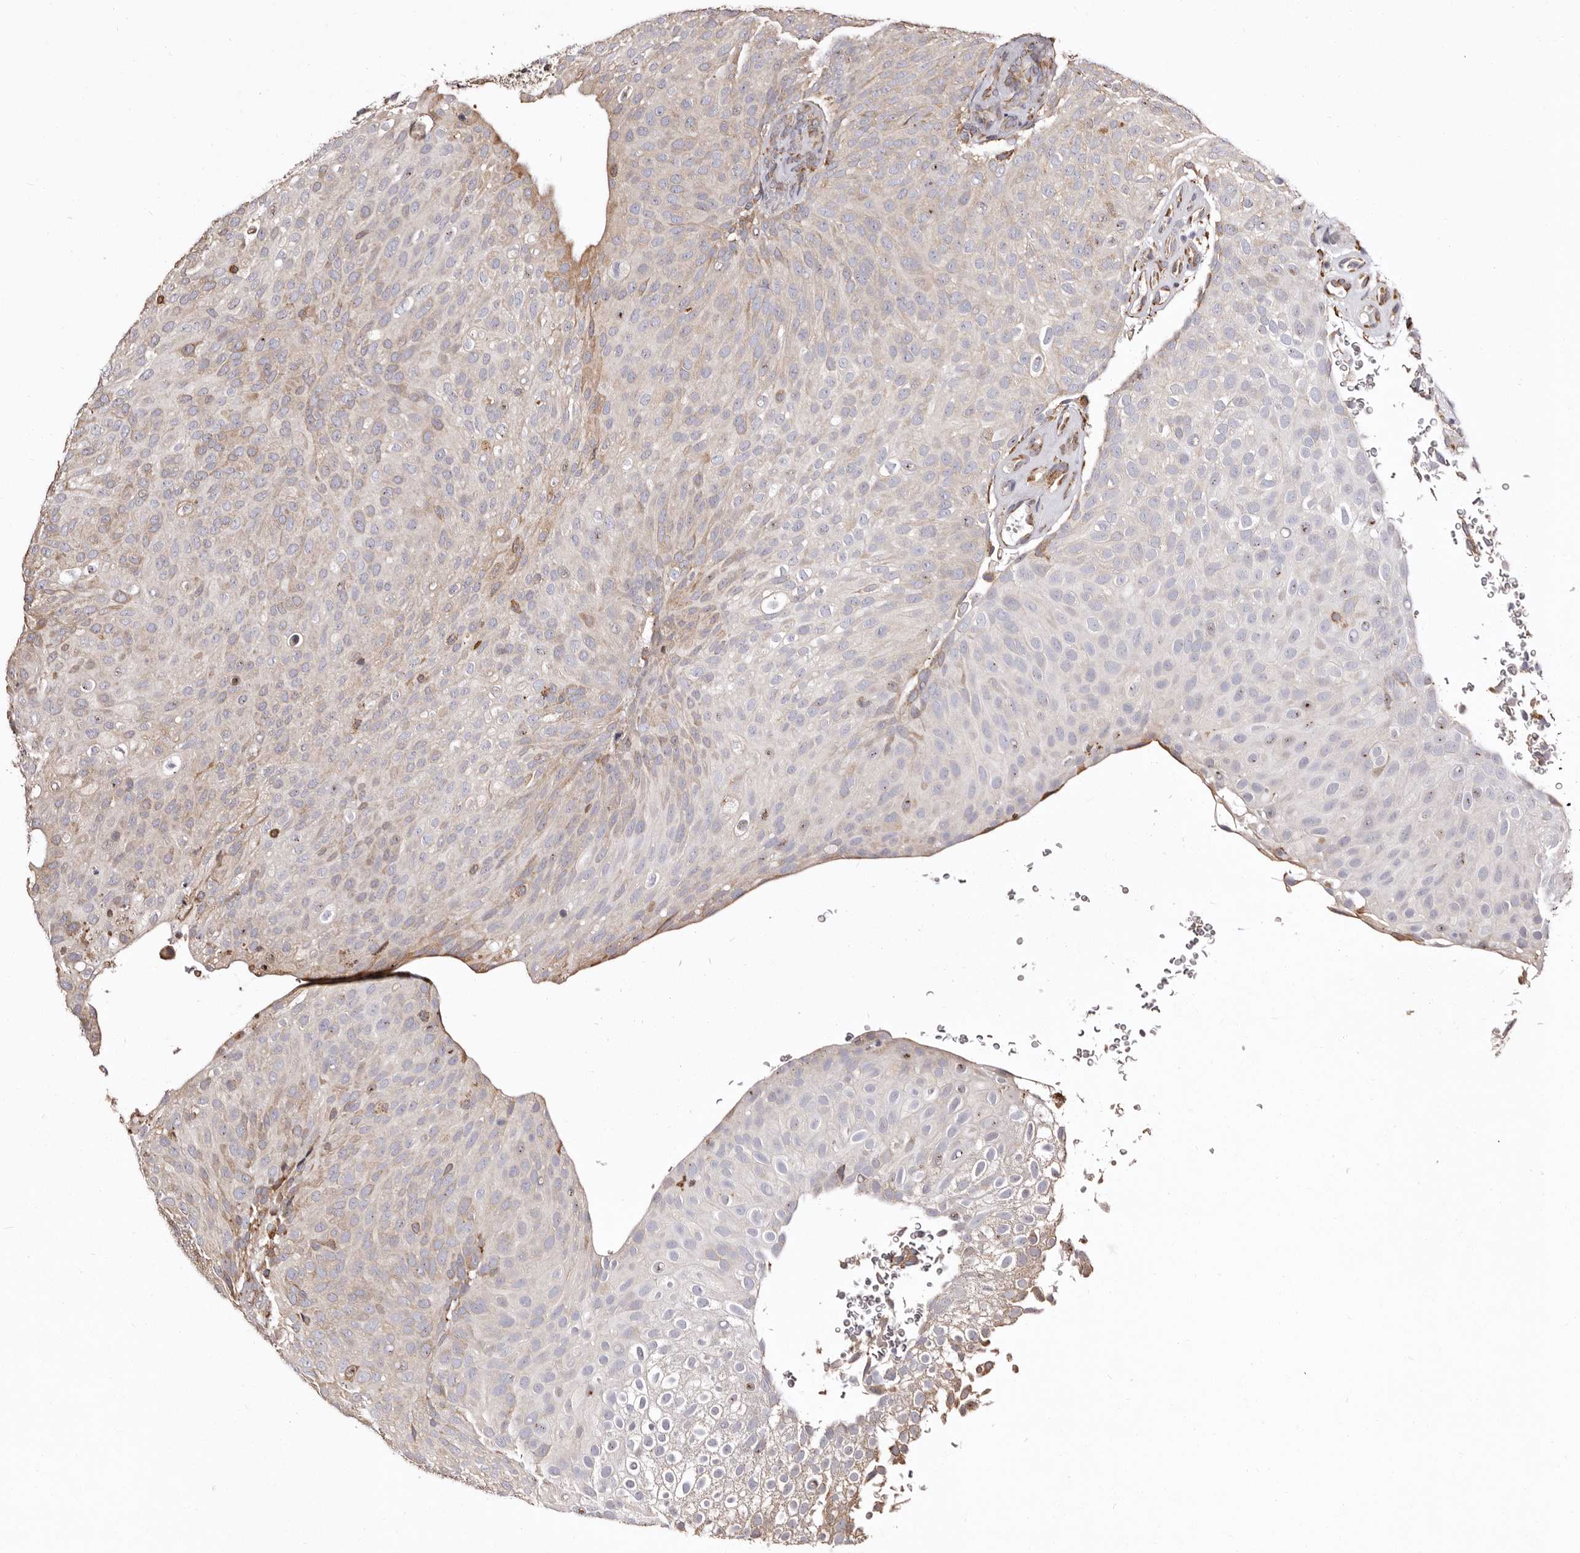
{"staining": {"intensity": "weak", "quantity": "25%-75%", "location": "cytoplasmic/membranous"}, "tissue": "urothelial cancer", "cell_type": "Tumor cells", "image_type": "cancer", "snomed": [{"axis": "morphology", "description": "Urothelial carcinoma, Low grade"}, {"axis": "topography", "description": "Urinary bladder"}], "caption": "This photomicrograph shows immunohistochemistry staining of human urothelial cancer, with low weak cytoplasmic/membranous staining in about 25%-75% of tumor cells.", "gene": "ACBD6", "patient": {"sex": "male", "age": 78}}